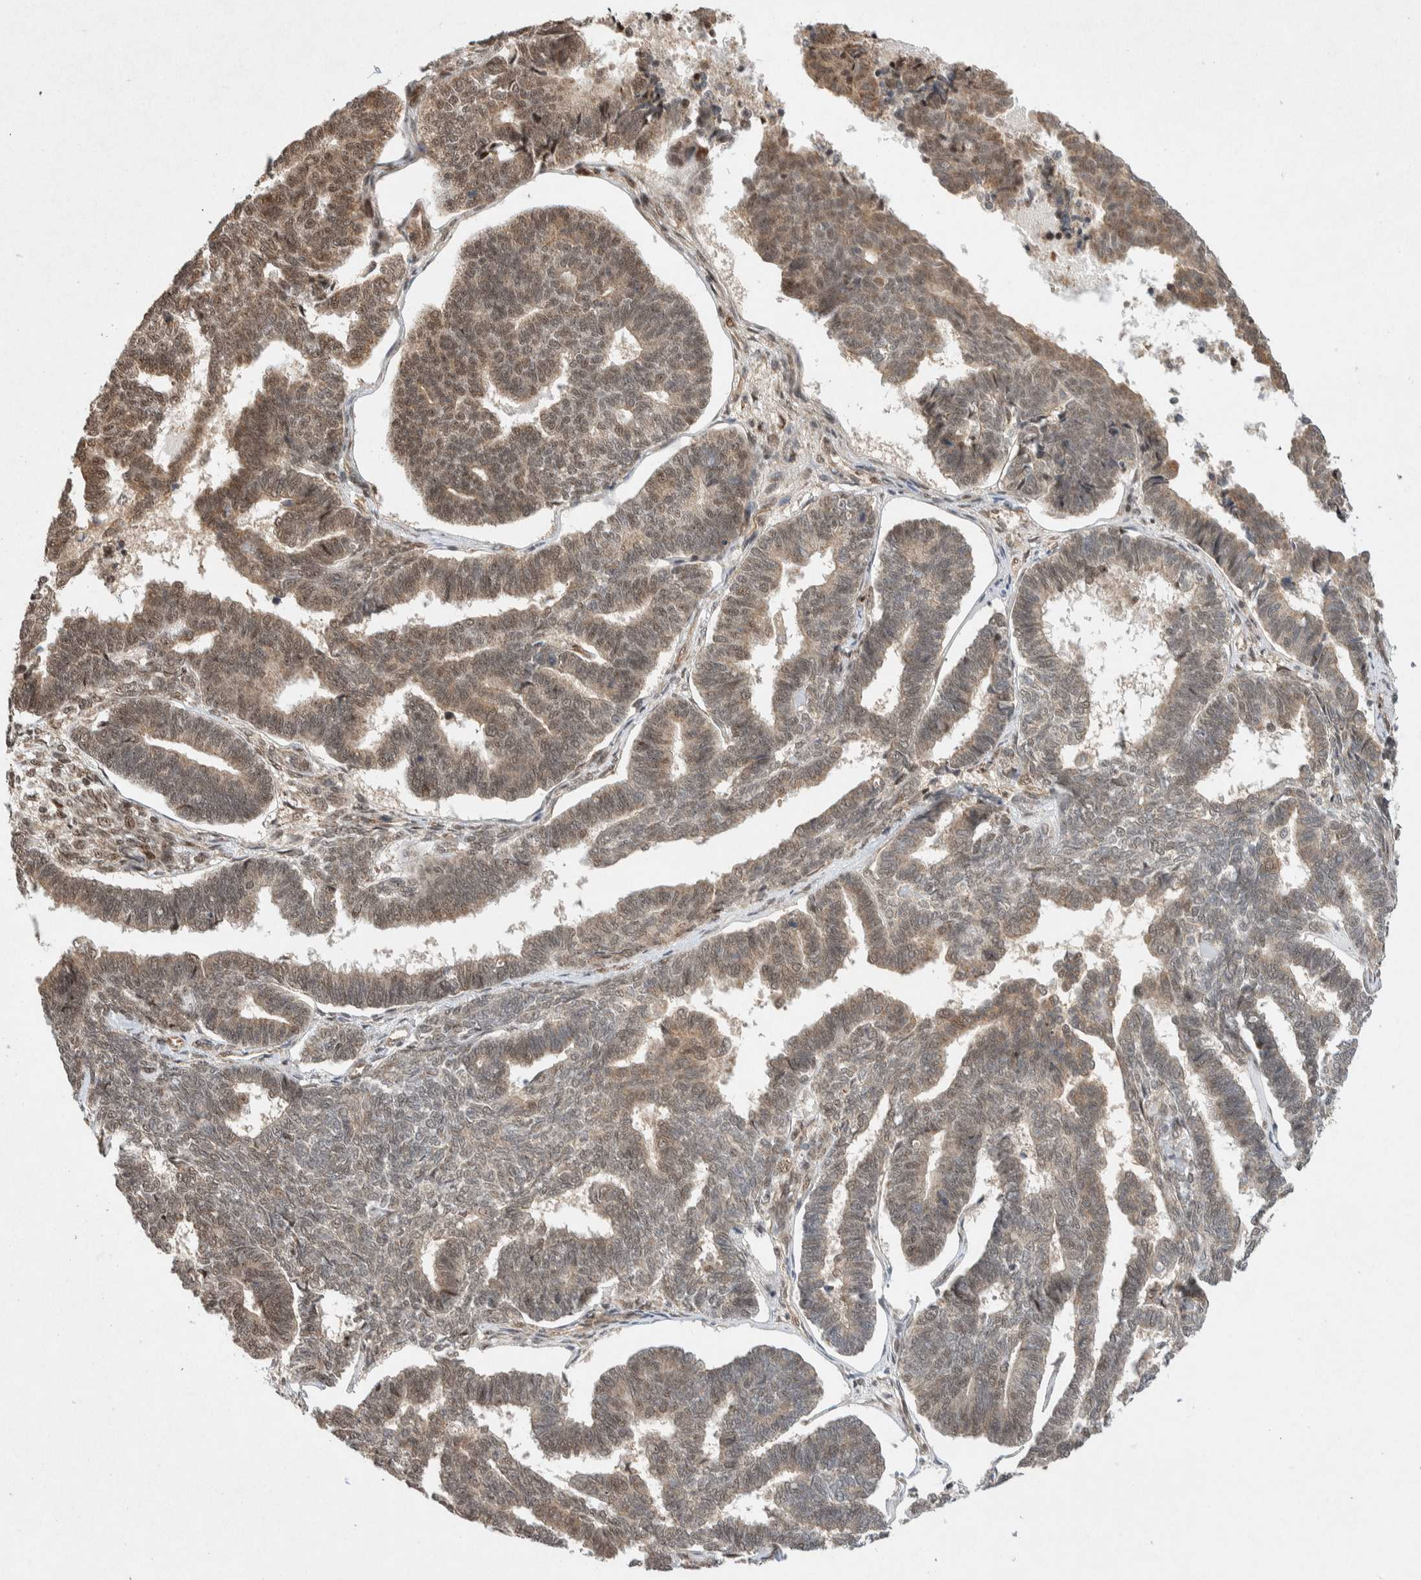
{"staining": {"intensity": "weak", "quantity": "25%-75%", "location": "cytoplasmic/membranous,nuclear"}, "tissue": "endometrial cancer", "cell_type": "Tumor cells", "image_type": "cancer", "snomed": [{"axis": "morphology", "description": "Adenocarcinoma, NOS"}, {"axis": "topography", "description": "Endometrium"}], "caption": "Endometrial cancer tissue displays weak cytoplasmic/membranous and nuclear expression in approximately 25%-75% of tumor cells, visualized by immunohistochemistry.", "gene": "TOR1B", "patient": {"sex": "female", "age": 70}}